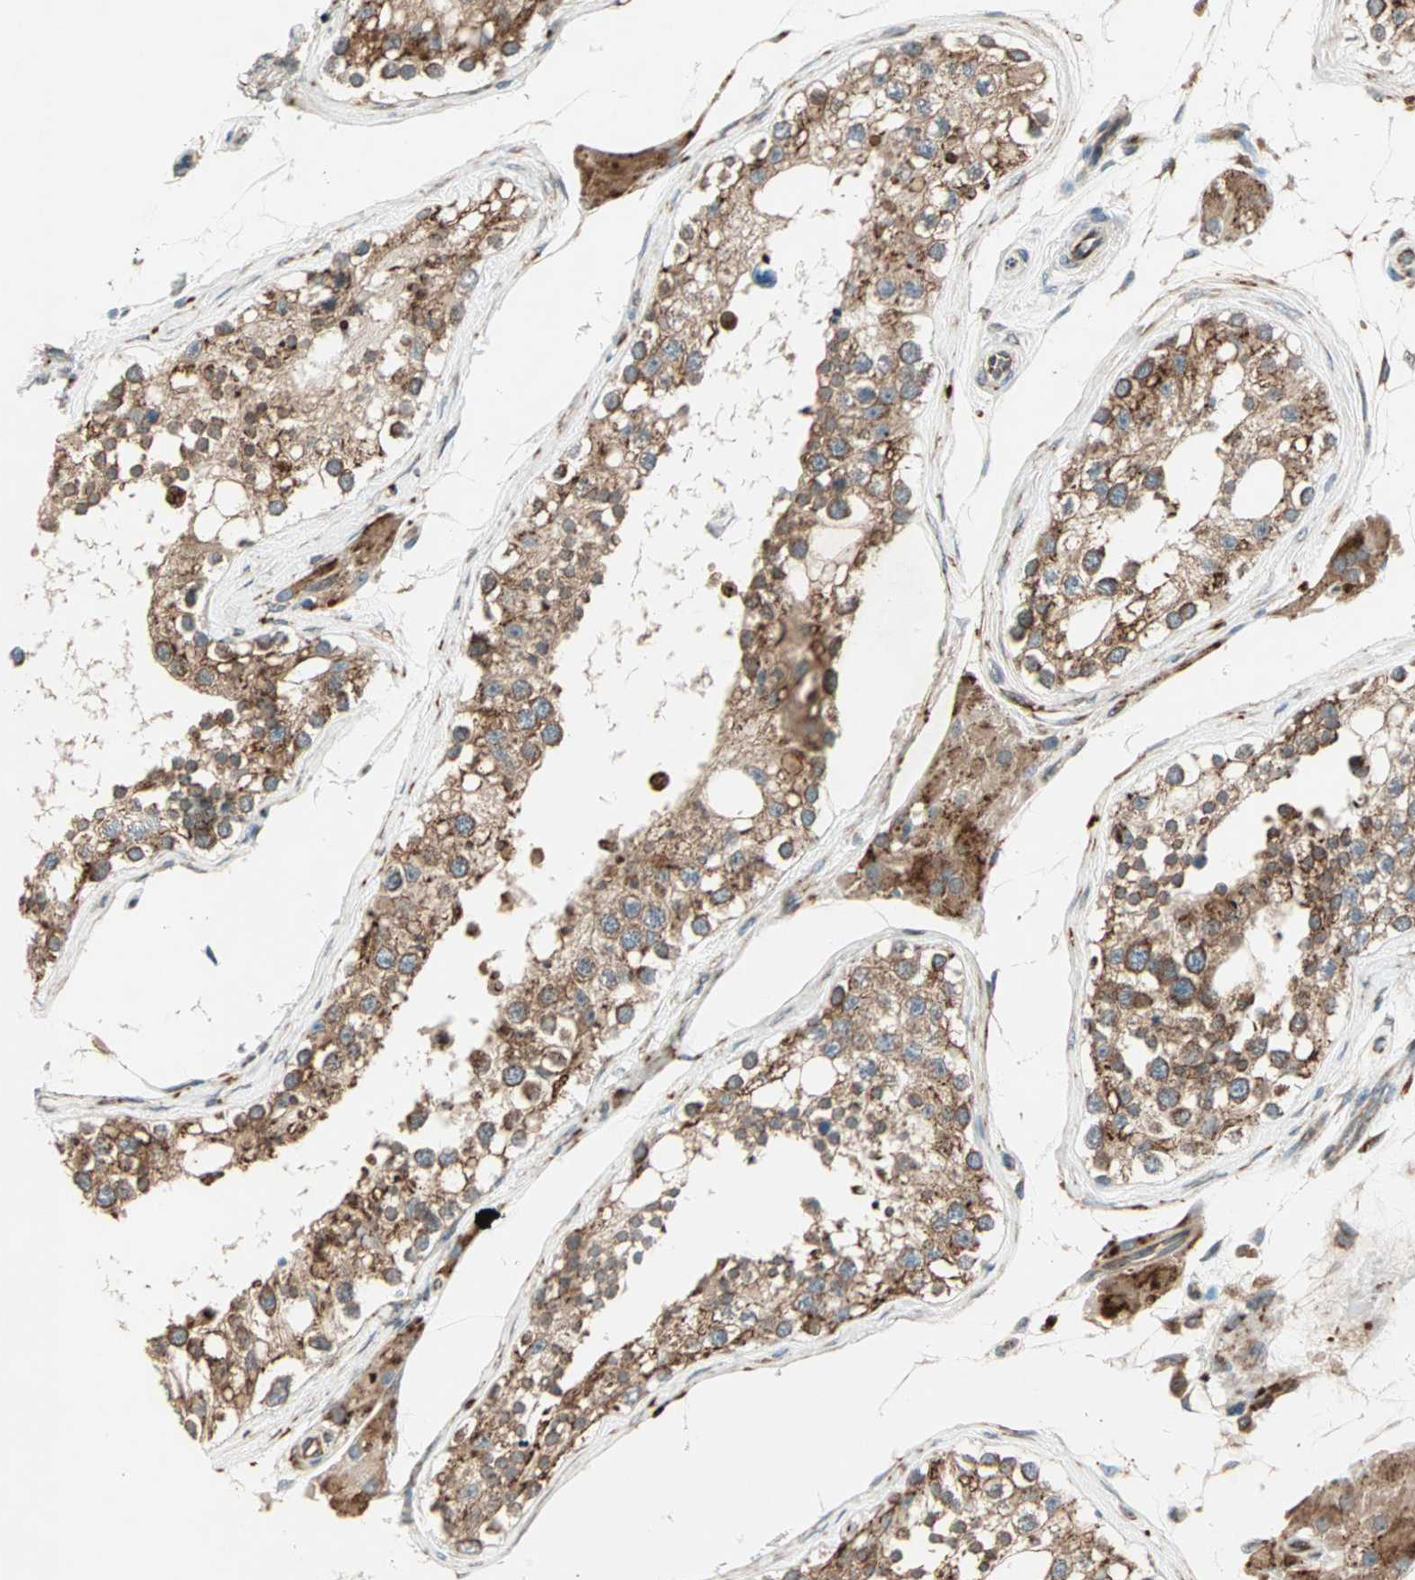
{"staining": {"intensity": "strong", "quantity": ">75%", "location": "cytoplasmic/membranous"}, "tissue": "testis", "cell_type": "Cells in seminiferous ducts", "image_type": "normal", "snomed": [{"axis": "morphology", "description": "Normal tissue, NOS"}, {"axis": "topography", "description": "Testis"}], "caption": "The immunohistochemical stain shows strong cytoplasmic/membranous expression in cells in seminiferous ducts of benign testis. (DAB = brown stain, brightfield microscopy at high magnification).", "gene": "ZNF37A", "patient": {"sex": "male", "age": 68}}